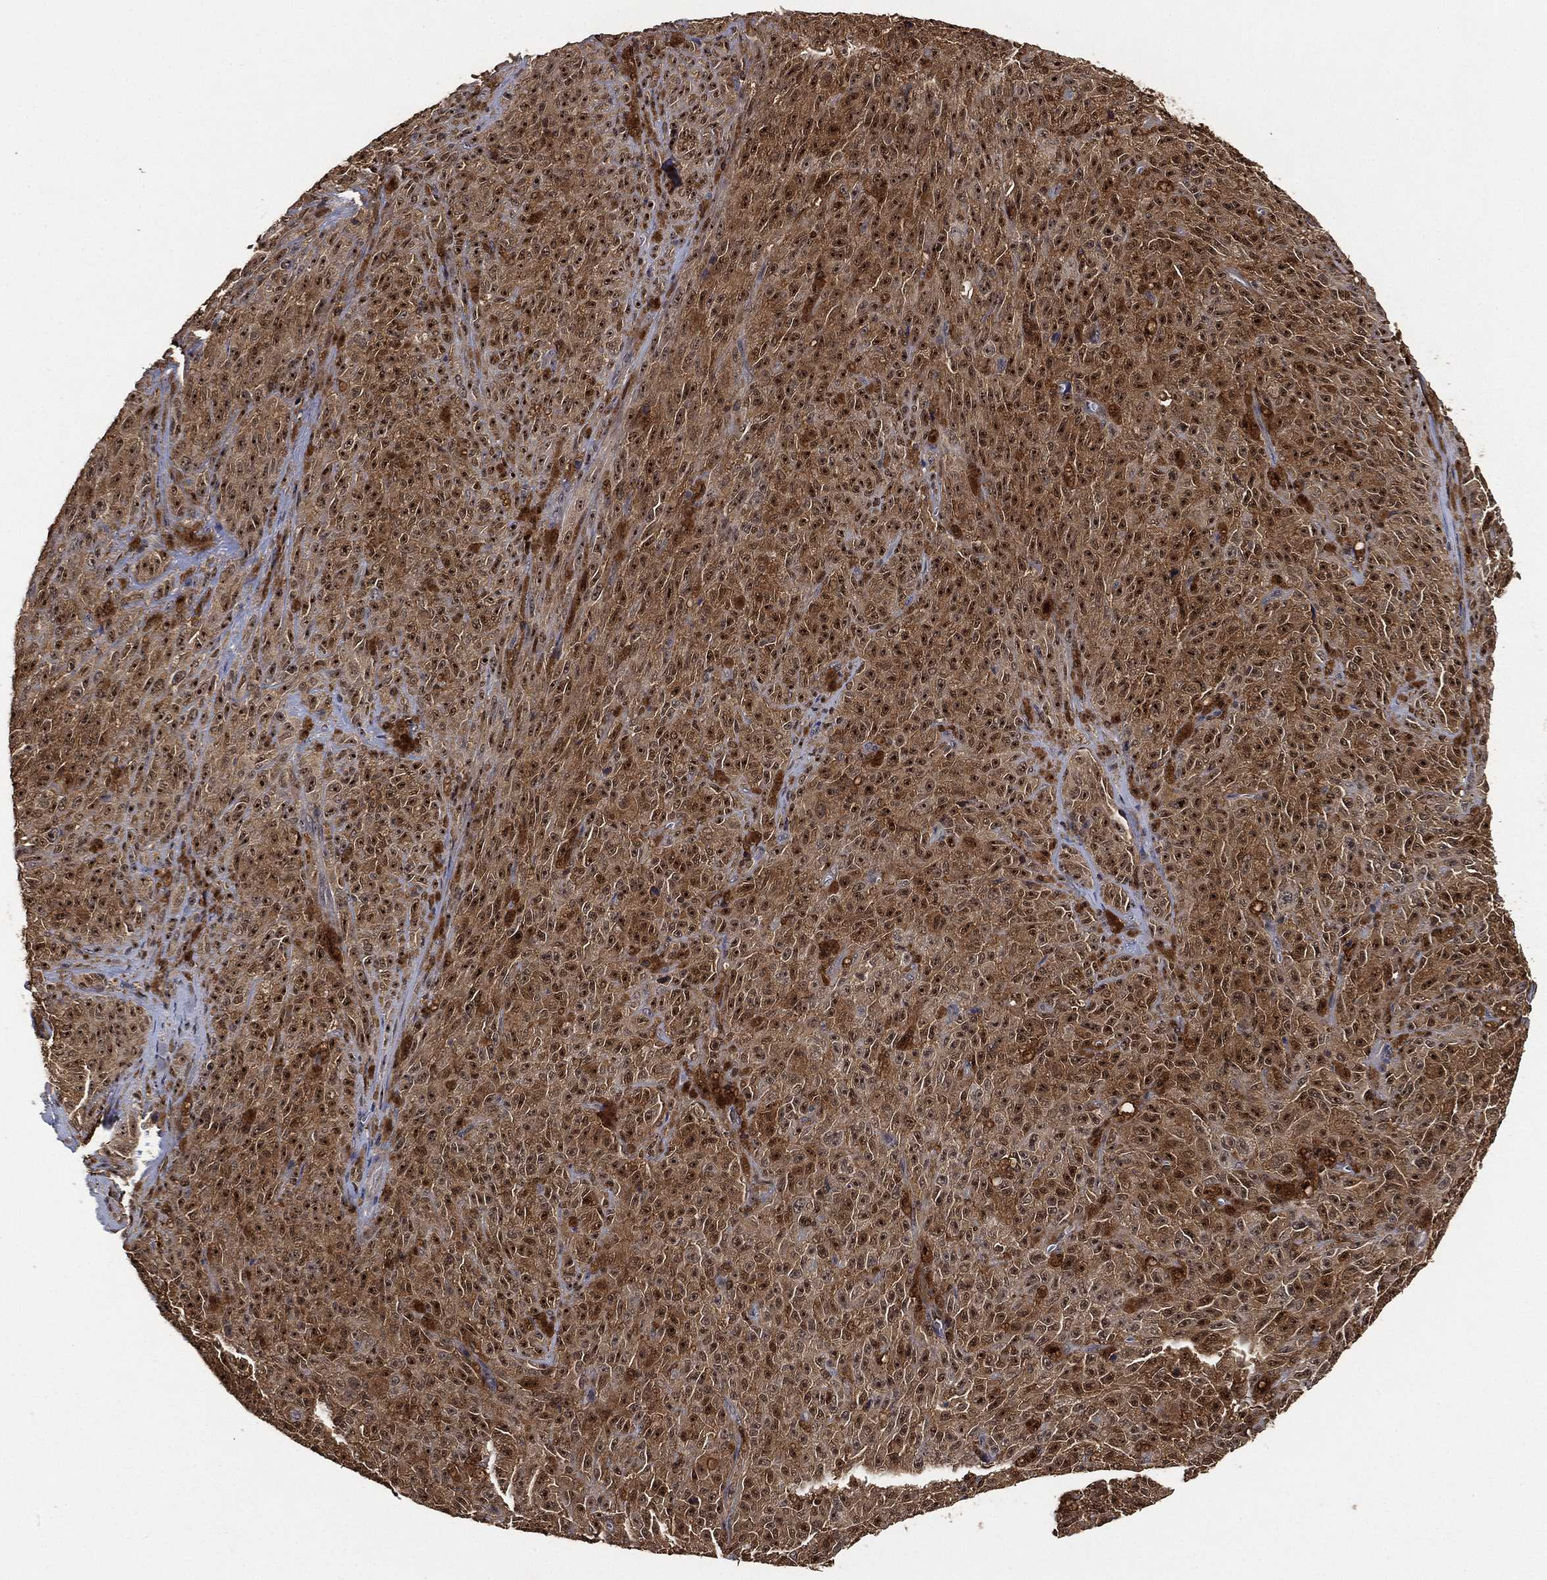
{"staining": {"intensity": "moderate", "quantity": ">75%", "location": "cytoplasmic/membranous,nuclear"}, "tissue": "melanoma", "cell_type": "Tumor cells", "image_type": "cancer", "snomed": [{"axis": "morphology", "description": "Malignant melanoma, NOS"}, {"axis": "topography", "description": "Skin"}], "caption": "Malignant melanoma was stained to show a protein in brown. There is medium levels of moderate cytoplasmic/membranous and nuclear staining in approximately >75% of tumor cells.", "gene": "CRYL1", "patient": {"sex": "female", "age": 82}}